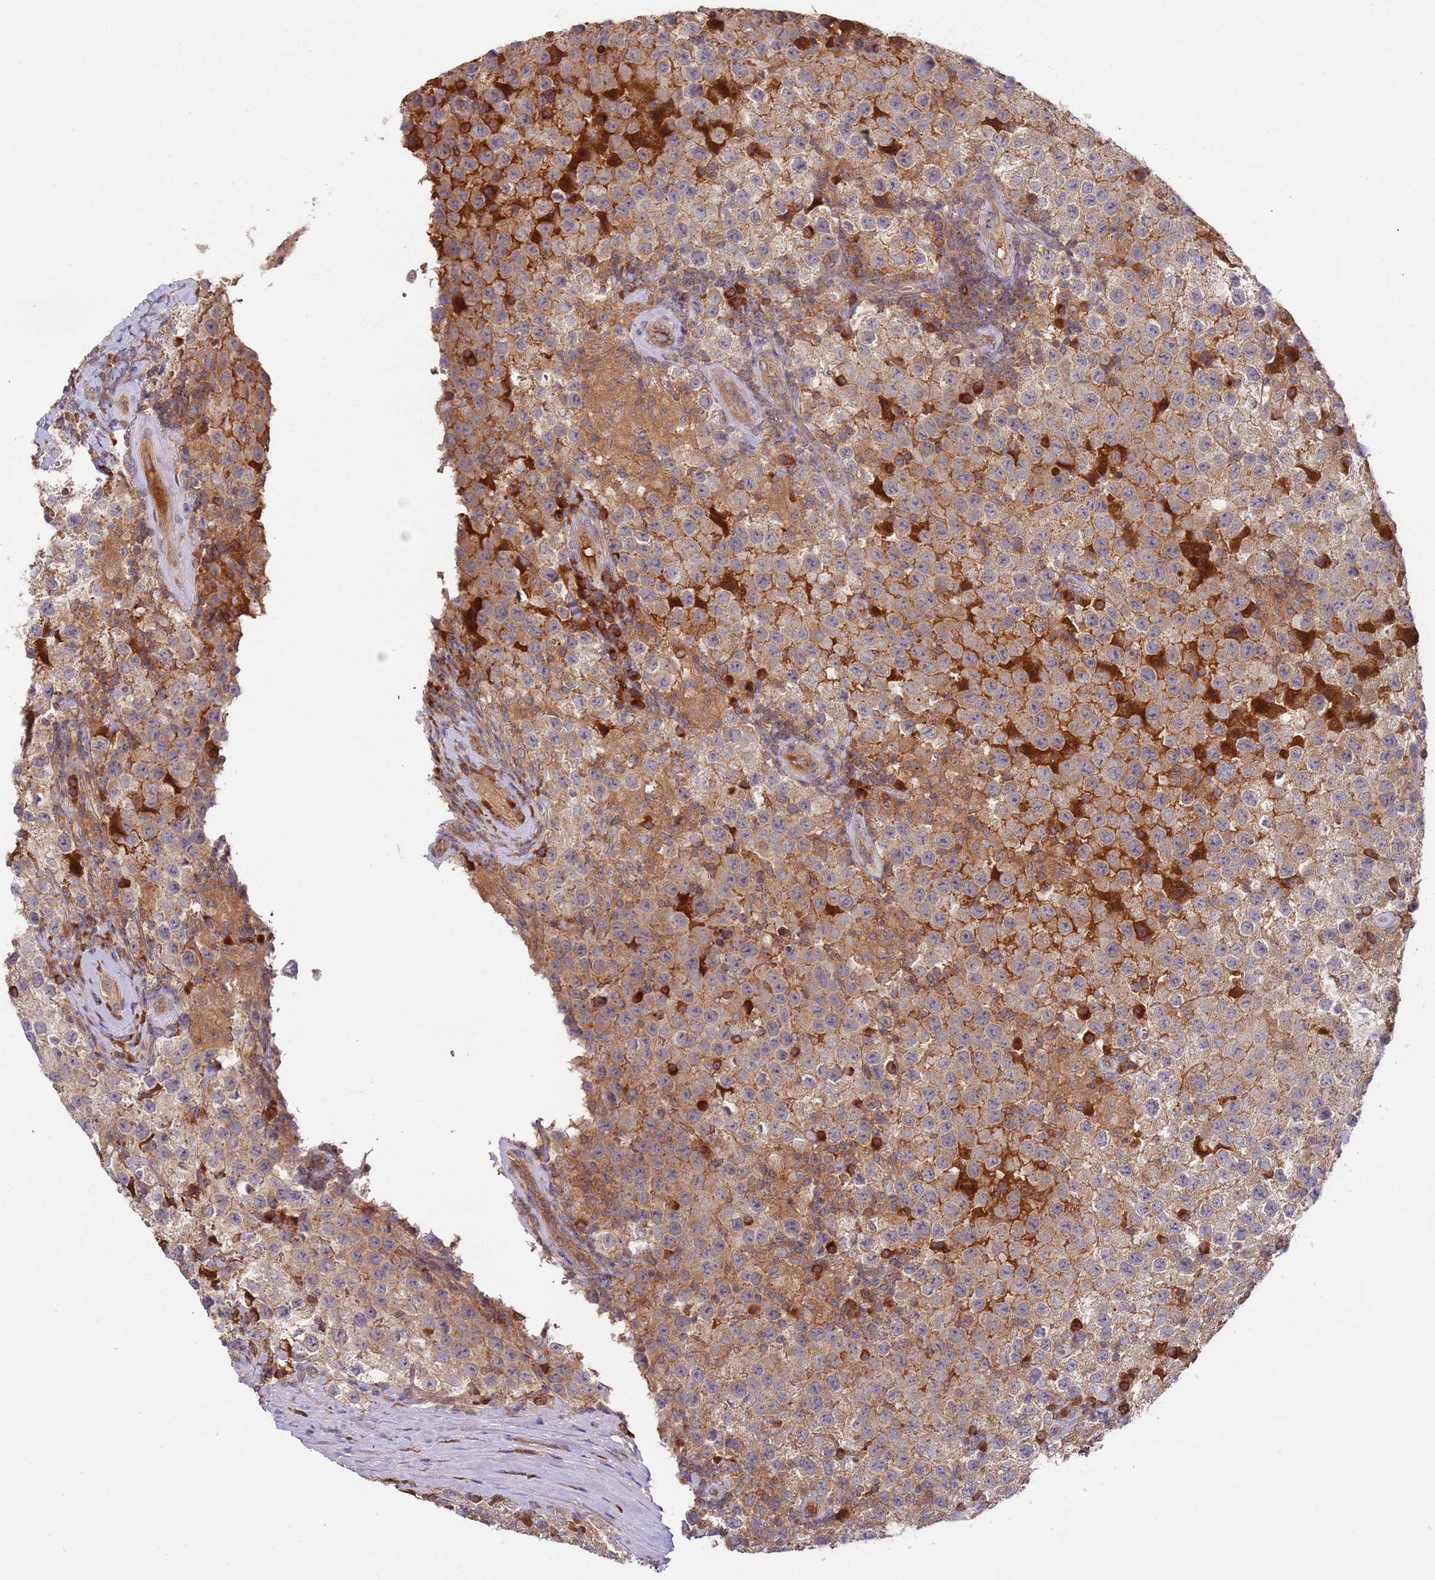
{"staining": {"intensity": "moderate", "quantity": ">75%", "location": "cytoplasmic/membranous"}, "tissue": "testis cancer", "cell_type": "Tumor cells", "image_type": "cancer", "snomed": [{"axis": "morphology", "description": "Seminoma, NOS"}, {"axis": "morphology", "description": "Carcinoma, Embryonal, NOS"}, {"axis": "topography", "description": "Testis"}], "caption": "Immunohistochemical staining of human seminoma (testis) exhibits medium levels of moderate cytoplasmic/membranous protein expression in approximately >75% of tumor cells.", "gene": "OR5A2", "patient": {"sex": "male", "age": 41}}